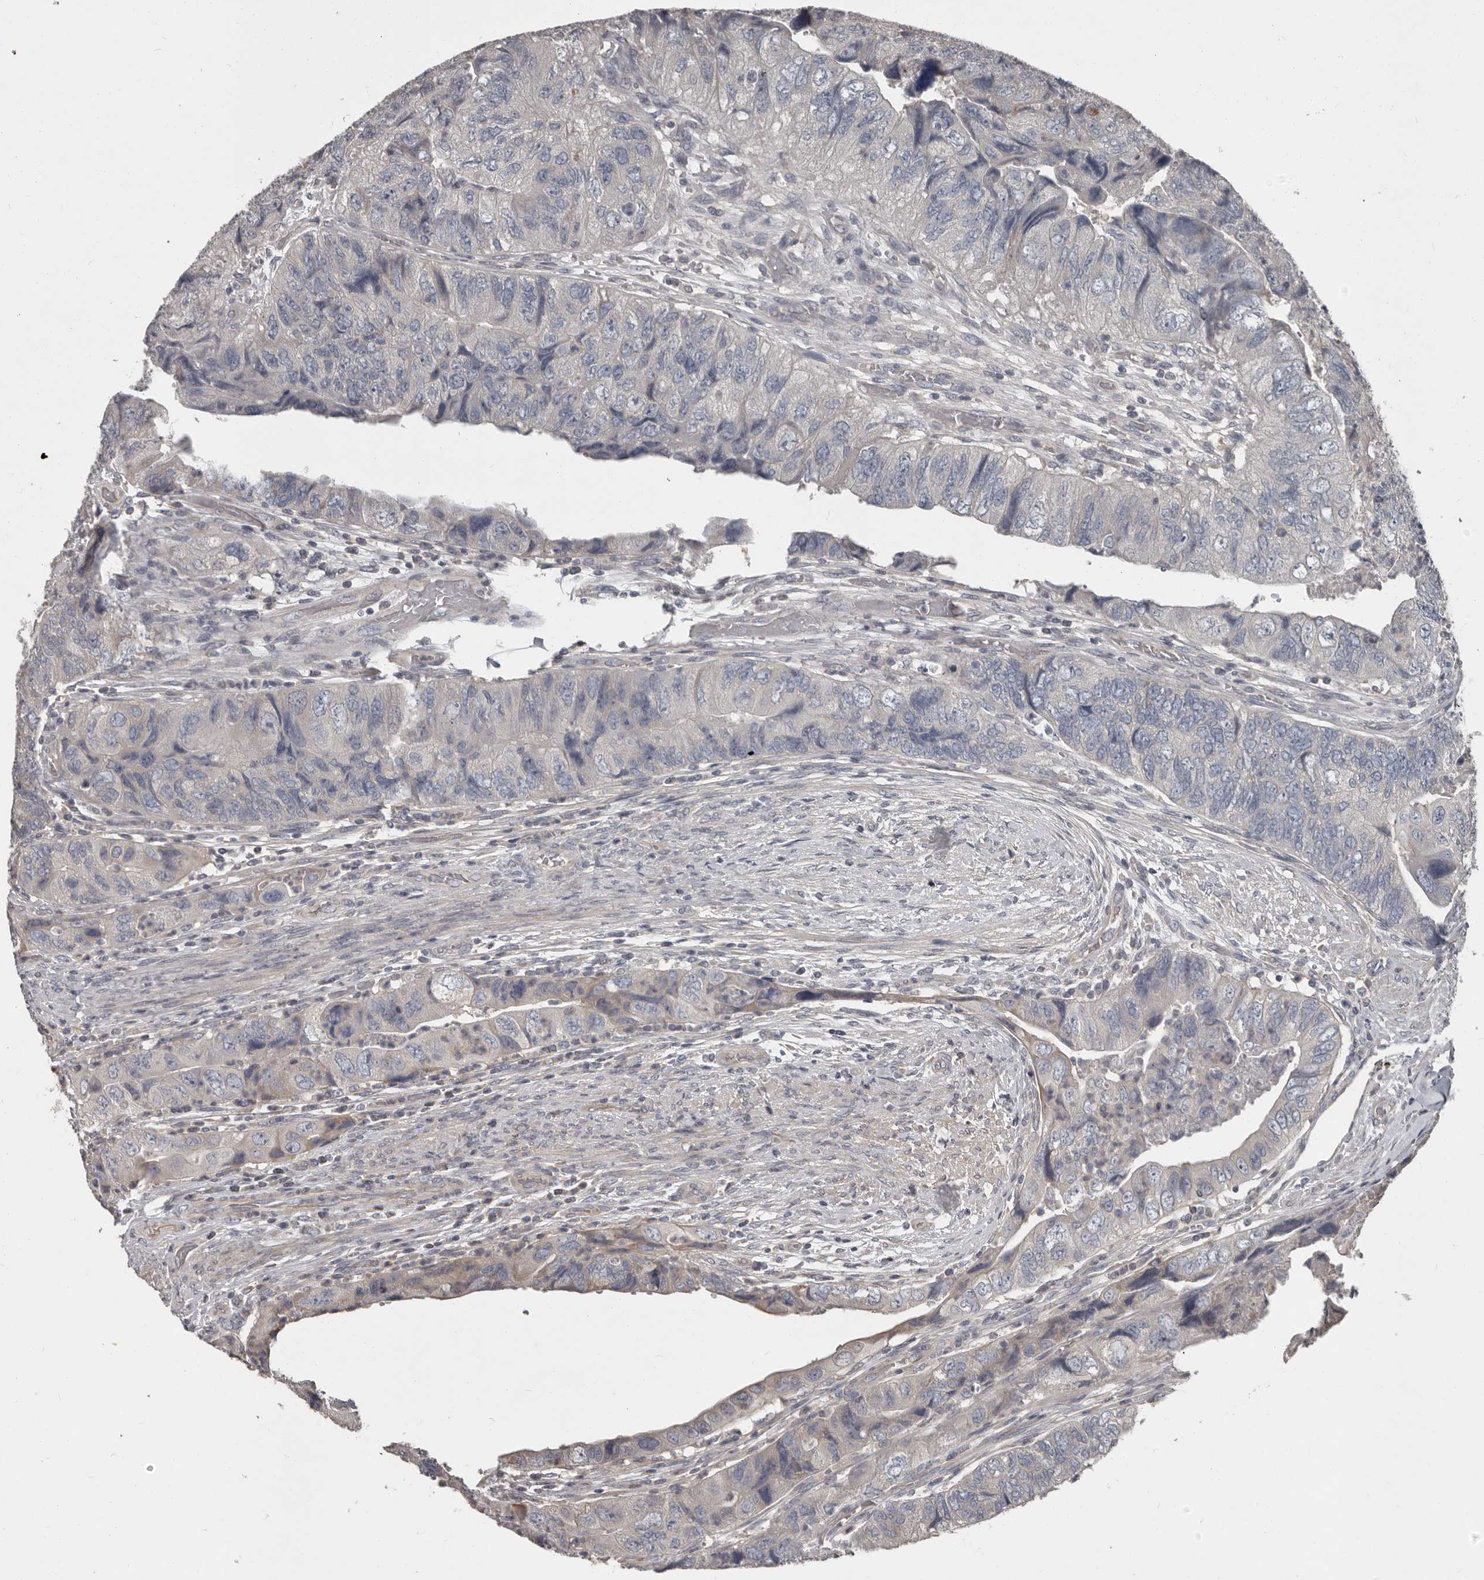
{"staining": {"intensity": "negative", "quantity": "none", "location": "none"}, "tissue": "colorectal cancer", "cell_type": "Tumor cells", "image_type": "cancer", "snomed": [{"axis": "morphology", "description": "Adenocarcinoma, NOS"}, {"axis": "topography", "description": "Rectum"}], "caption": "The histopathology image reveals no staining of tumor cells in colorectal adenocarcinoma.", "gene": "CA6", "patient": {"sex": "male", "age": 63}}